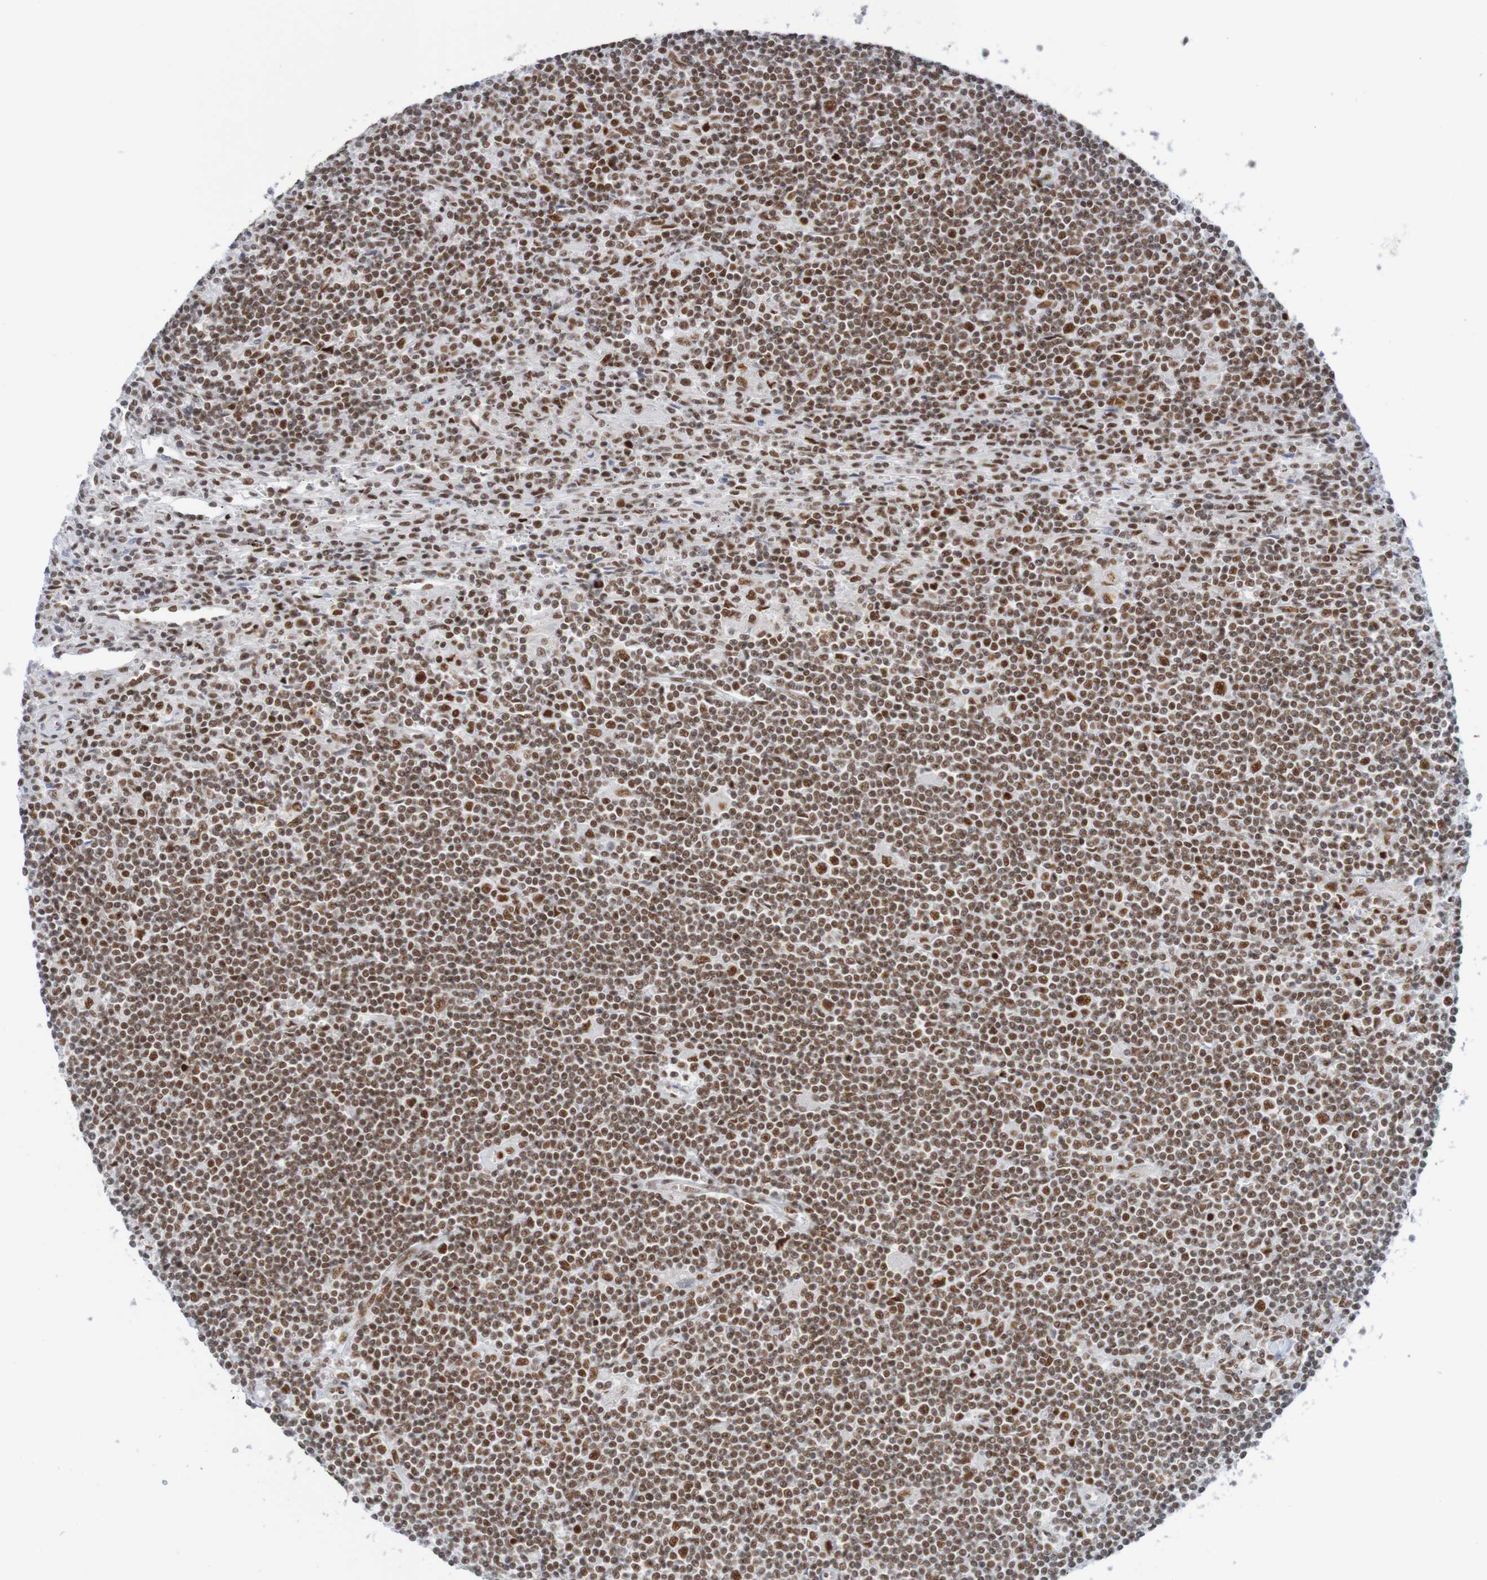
{"staining": {"intensity": "strong", "quantity": ">75%", "location": "nuclear"}, "tissue": "lymphoma", "cell_type": "Tumor cells", "image_type": "cancer", "snomed": [{"axis": "morphology", "description": "Malignant lymphoma, non-Hodgkin's type, Low grade"}, {"axis": "topography", "description": "Spleen"}], "caption": "IHC (DAB (3,3'-diaminobenzidine)) staining of human lymphoma exhibits strong nuclear protein positivity in about >75% of tumor cells.", "gene": "THRAP3", "patient": {"sex": "male", "age": 76}}